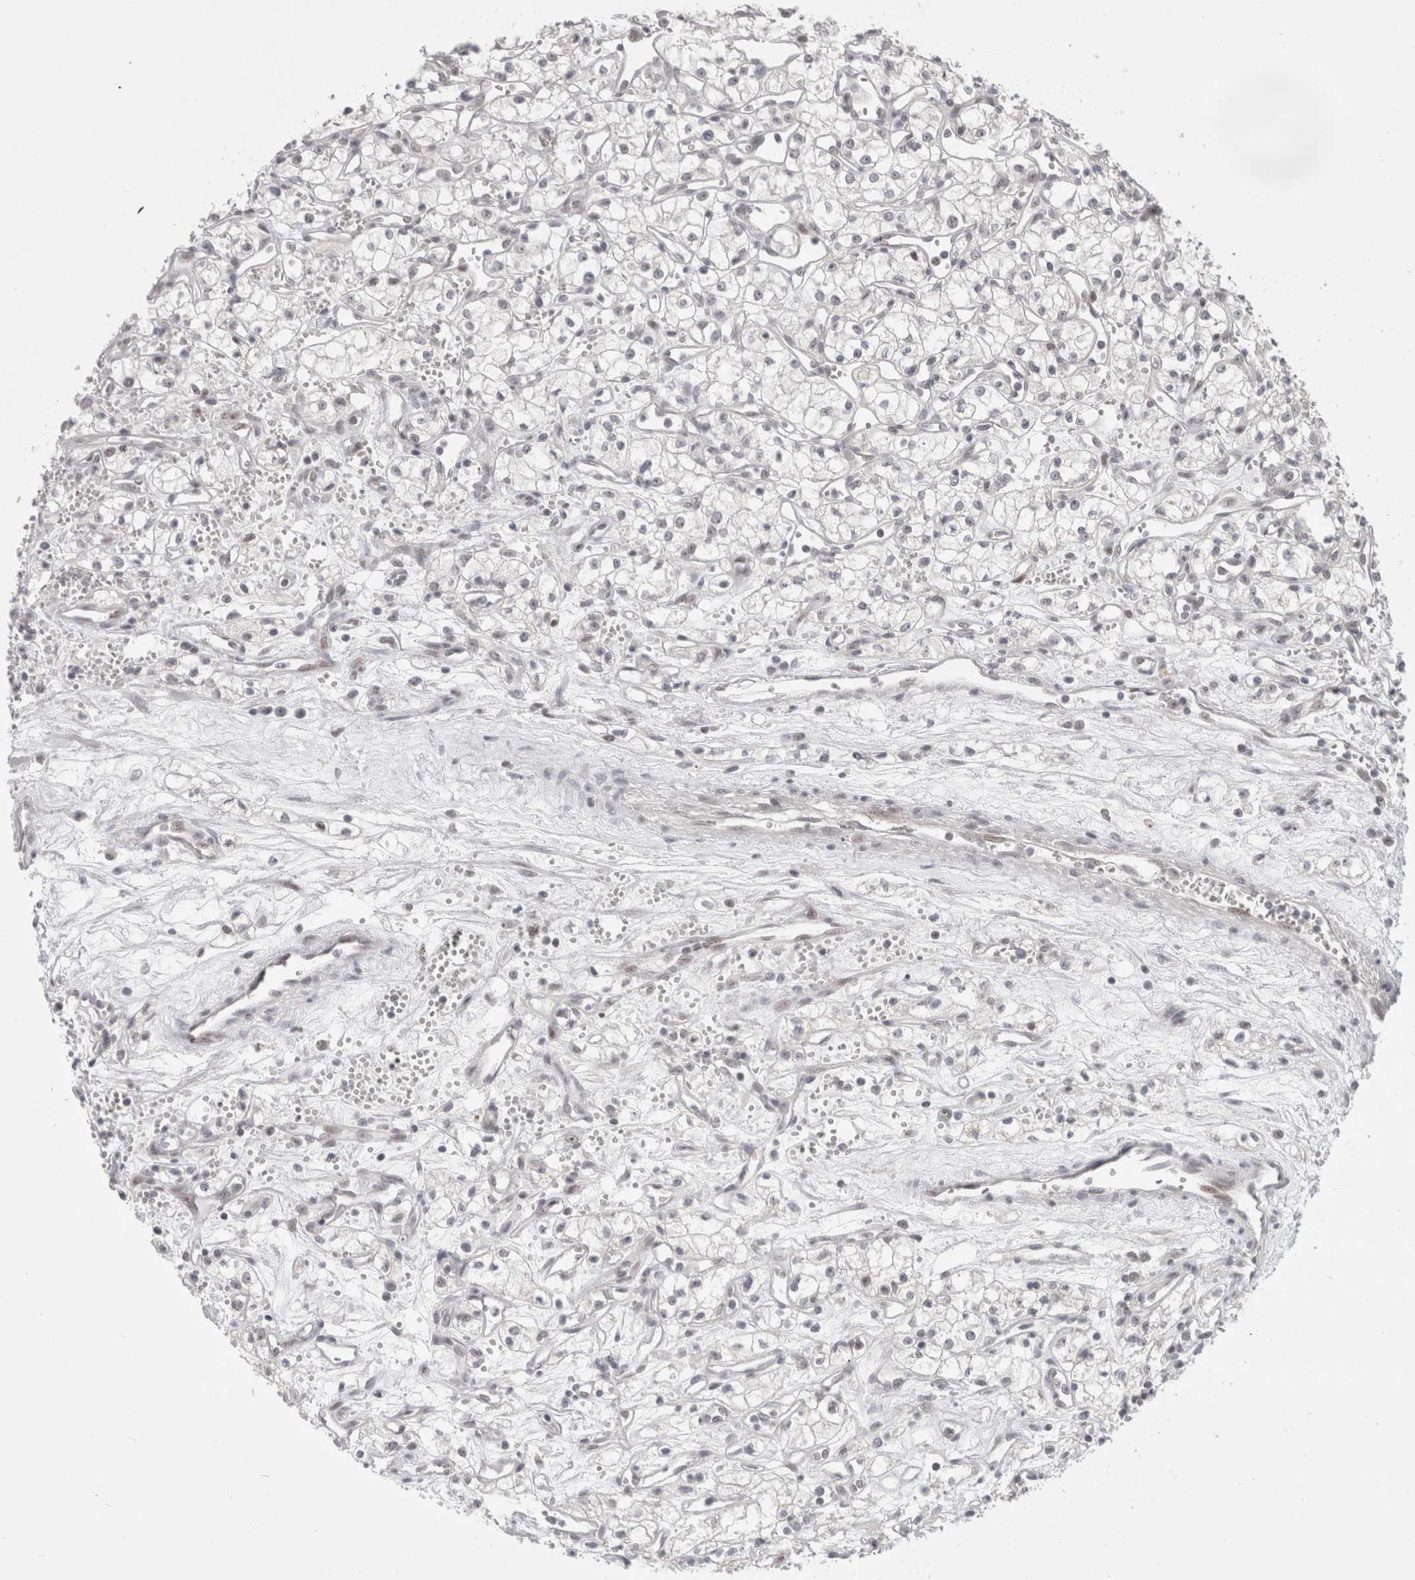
{"staining": {"intensity": "negative", "quantity": "none", "location": "none"}, "tissue": "renal cancer", "cell_type": "Tumor cells", "image_type": "cancer", "snomed": [{"axis": "morphology", "description": "Adenocarcinoma, NOS"}, {"axis": "topography", "description": "Kidney"}], "caption": "Renal adenocarcinoma stained for a protein using immunohistochemistry shows no positivity tumor cells.", "gene": "SENP6", "patient": {"sex": "male", "age": 59}}